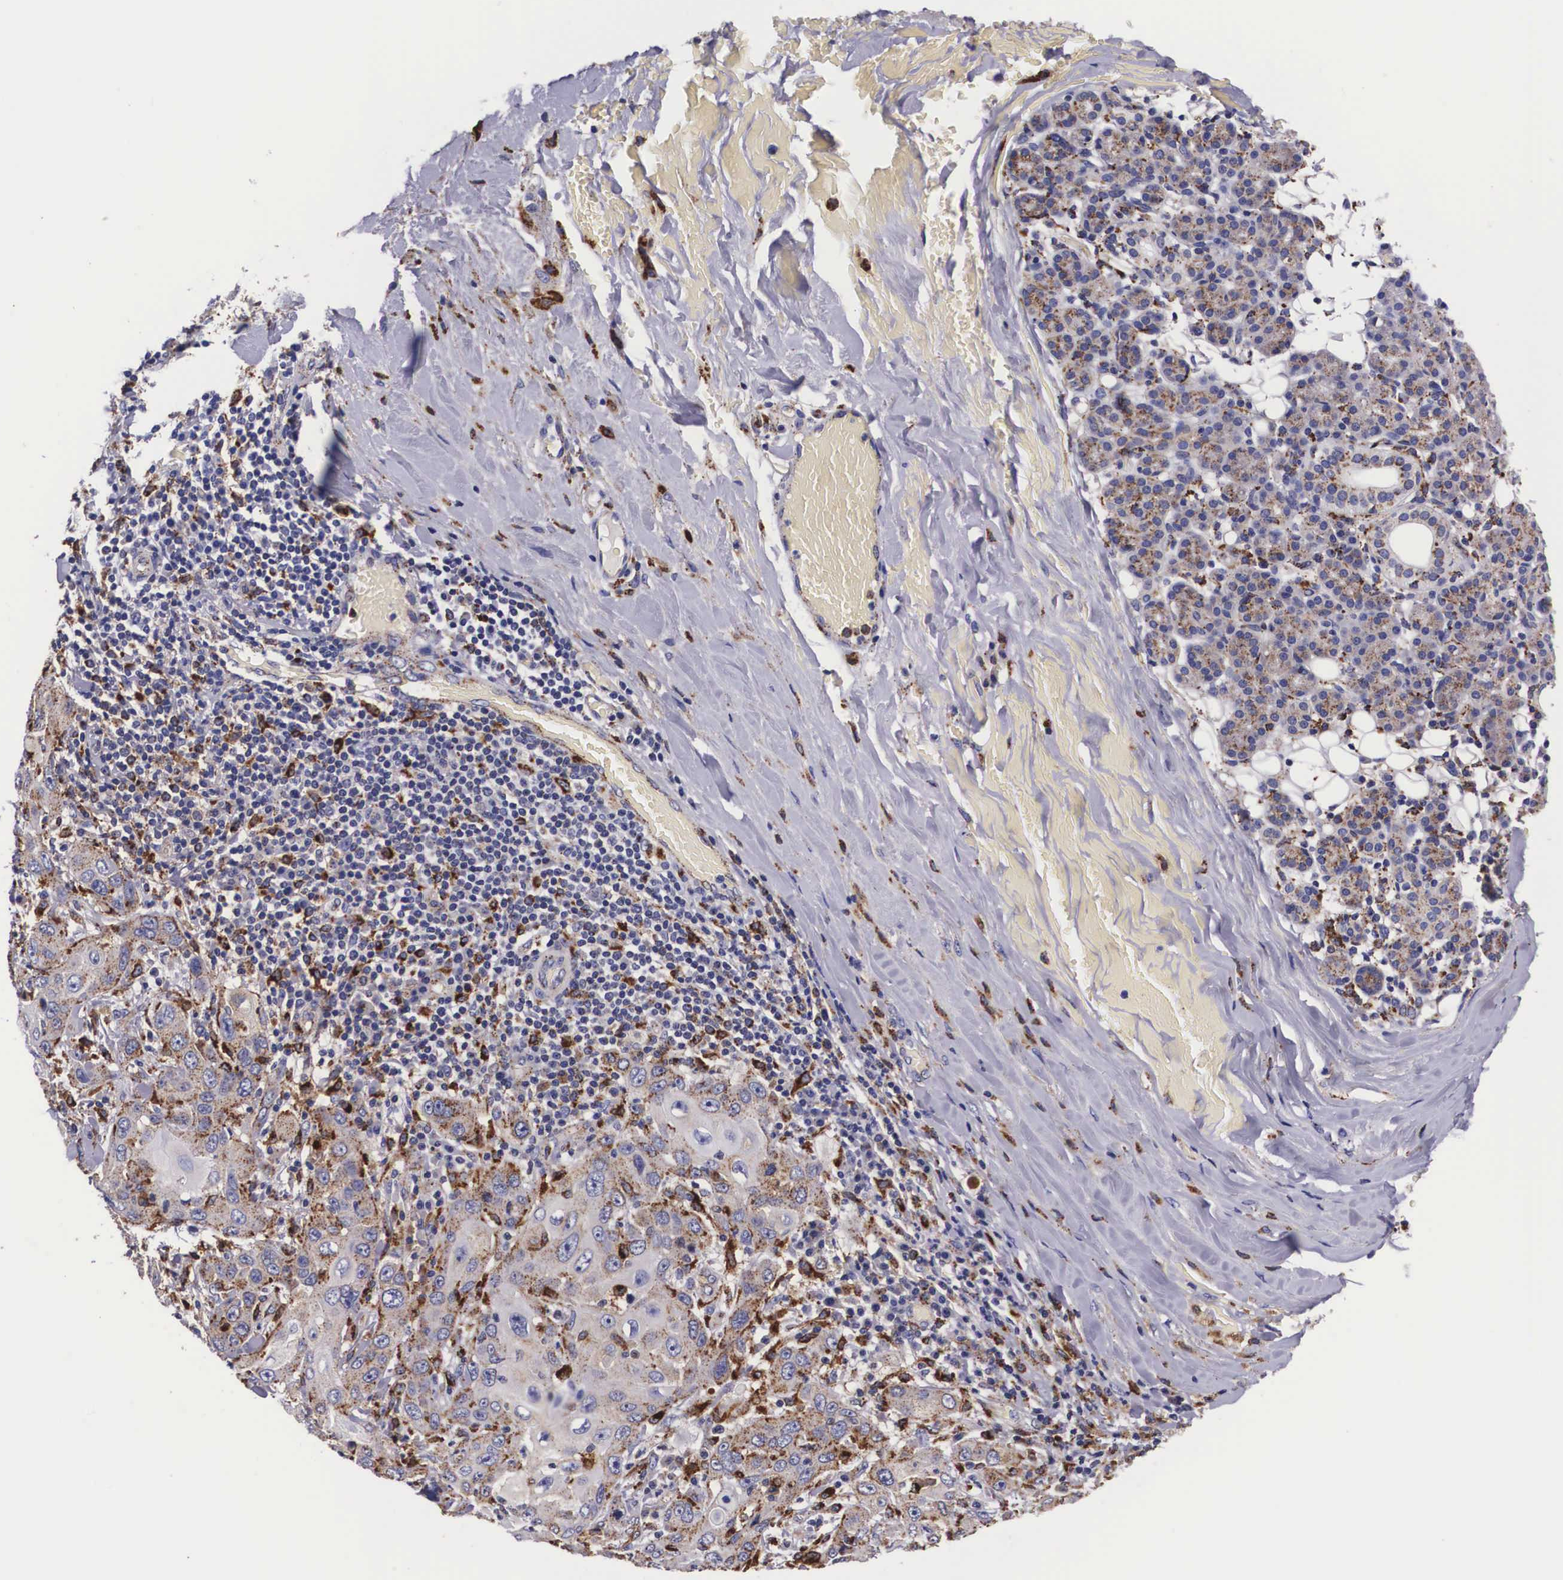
{"staining": {"intensity": "moderate", "quantity": "25%-75%", "location": "cytoplasmic/membranous"}, "tissue": "skin cancer", "cell_type": "Tumor cells", "image_type": "cancer", "snomed": [{"axis": "morphology", "description": "Squamous cell carcinoma, NOS"}, {"axis": "topography", "description": "Skin"}], "caption": "Skin cancer (squamous cell carcinoma) stained with a protein marker displays moderate staining in tumor cells.", "gene": "NAGA", "patient": {"sex": "male", "age": 84}}